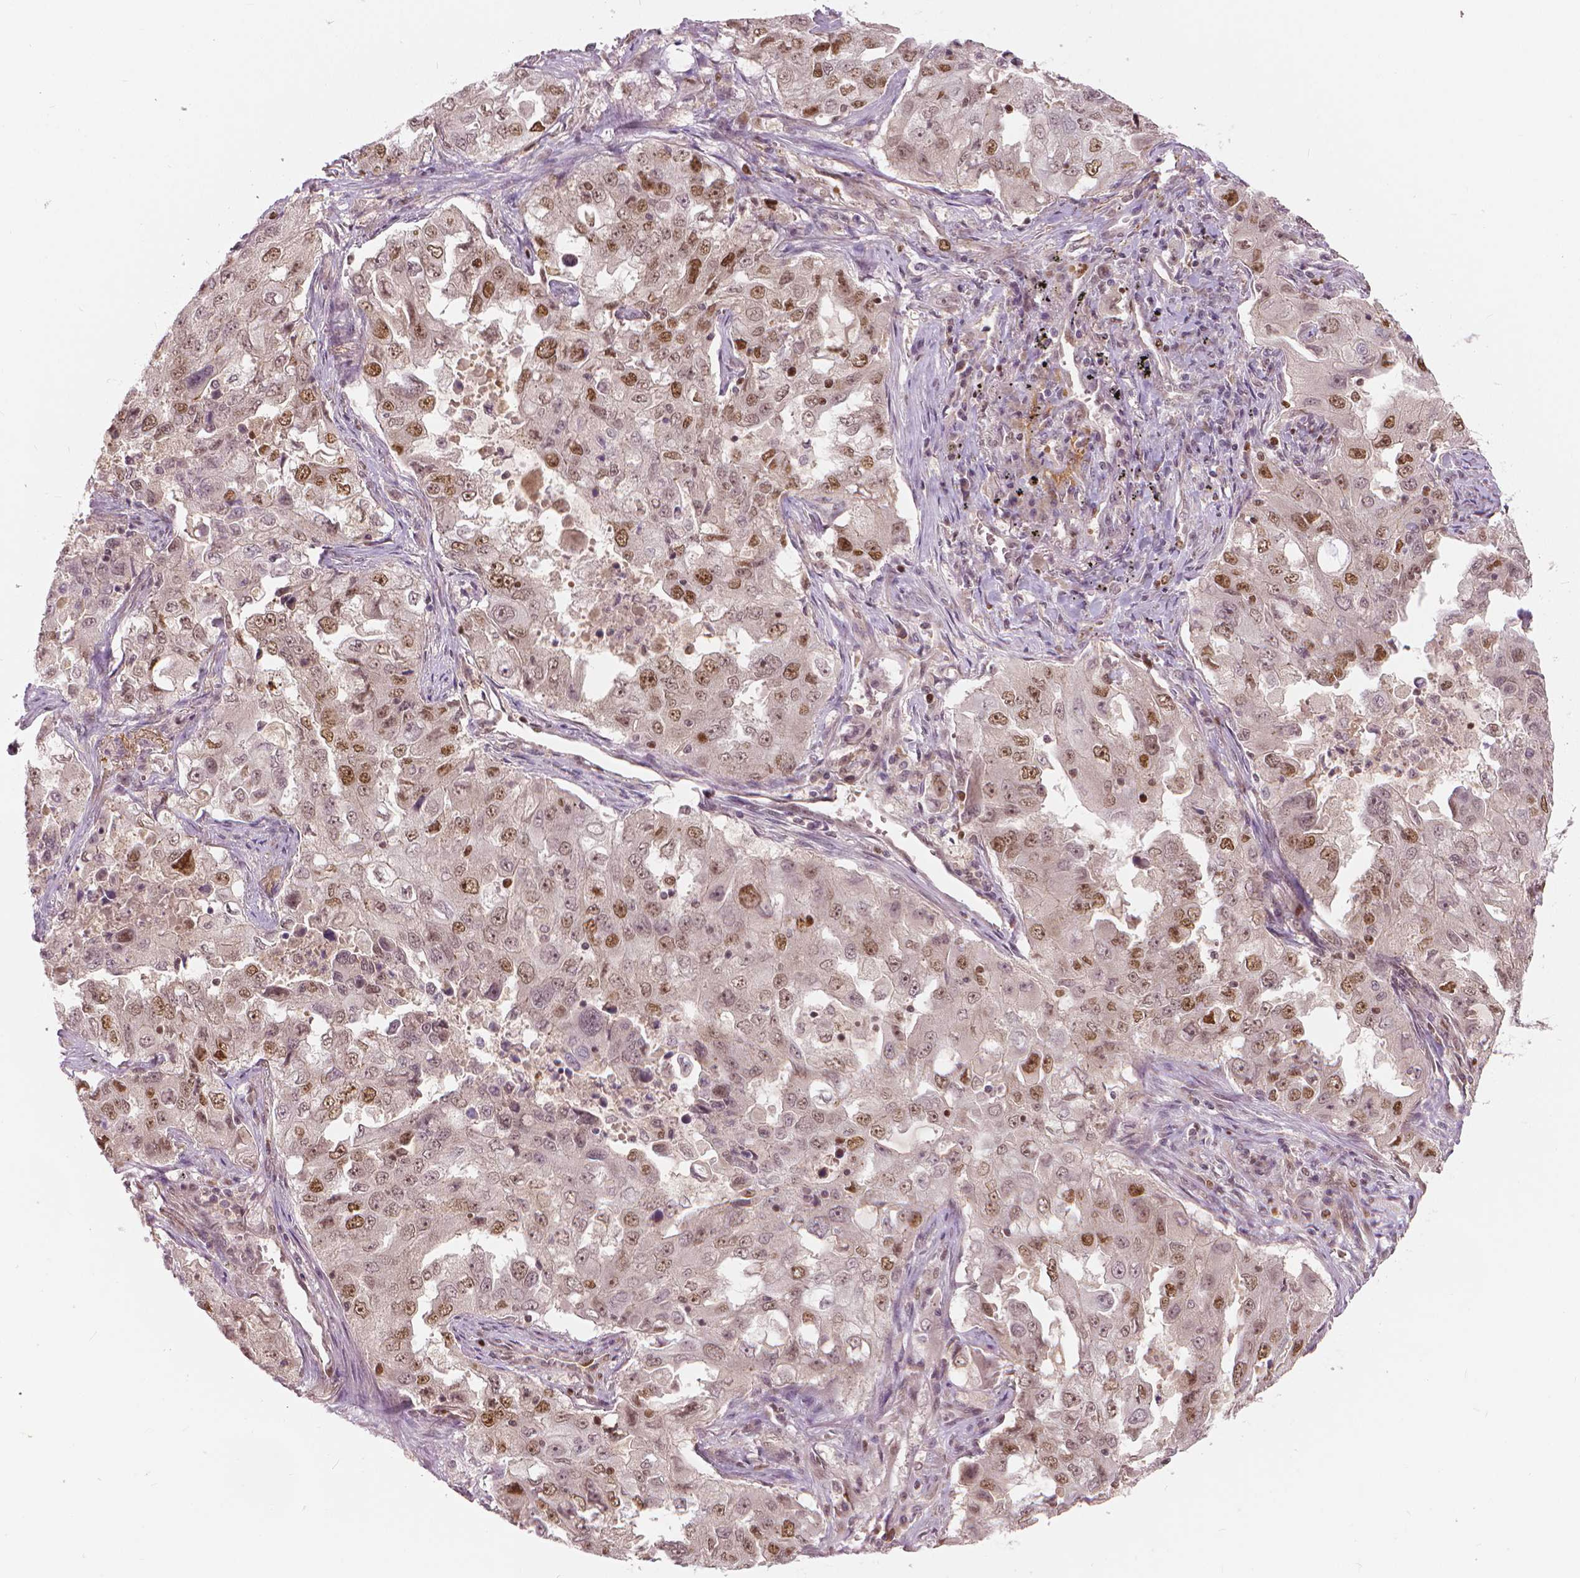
{"staining": {"intensity": "moderate", "quantity": "25%-75%", "location": "nuclear"}, "tissue": "lung cancer", "cell_type": "Tumor cells", "image_type": "cancer", "snomed": [{"axis": "morphology", "description": "Adenocarcinoma, NOS"}, {"axis": "topography", "description": "Lung"}], "caption": "Immunohistochemical staining of human lung cancer shows medium levels of moderate nuclear staining in approximately 25%-75% of tumor cells. (DAB = brown stain, brightfield microscopy at high magnification).", "gene": "NSD2", "patient": {"sex": "female", "age": 61}}